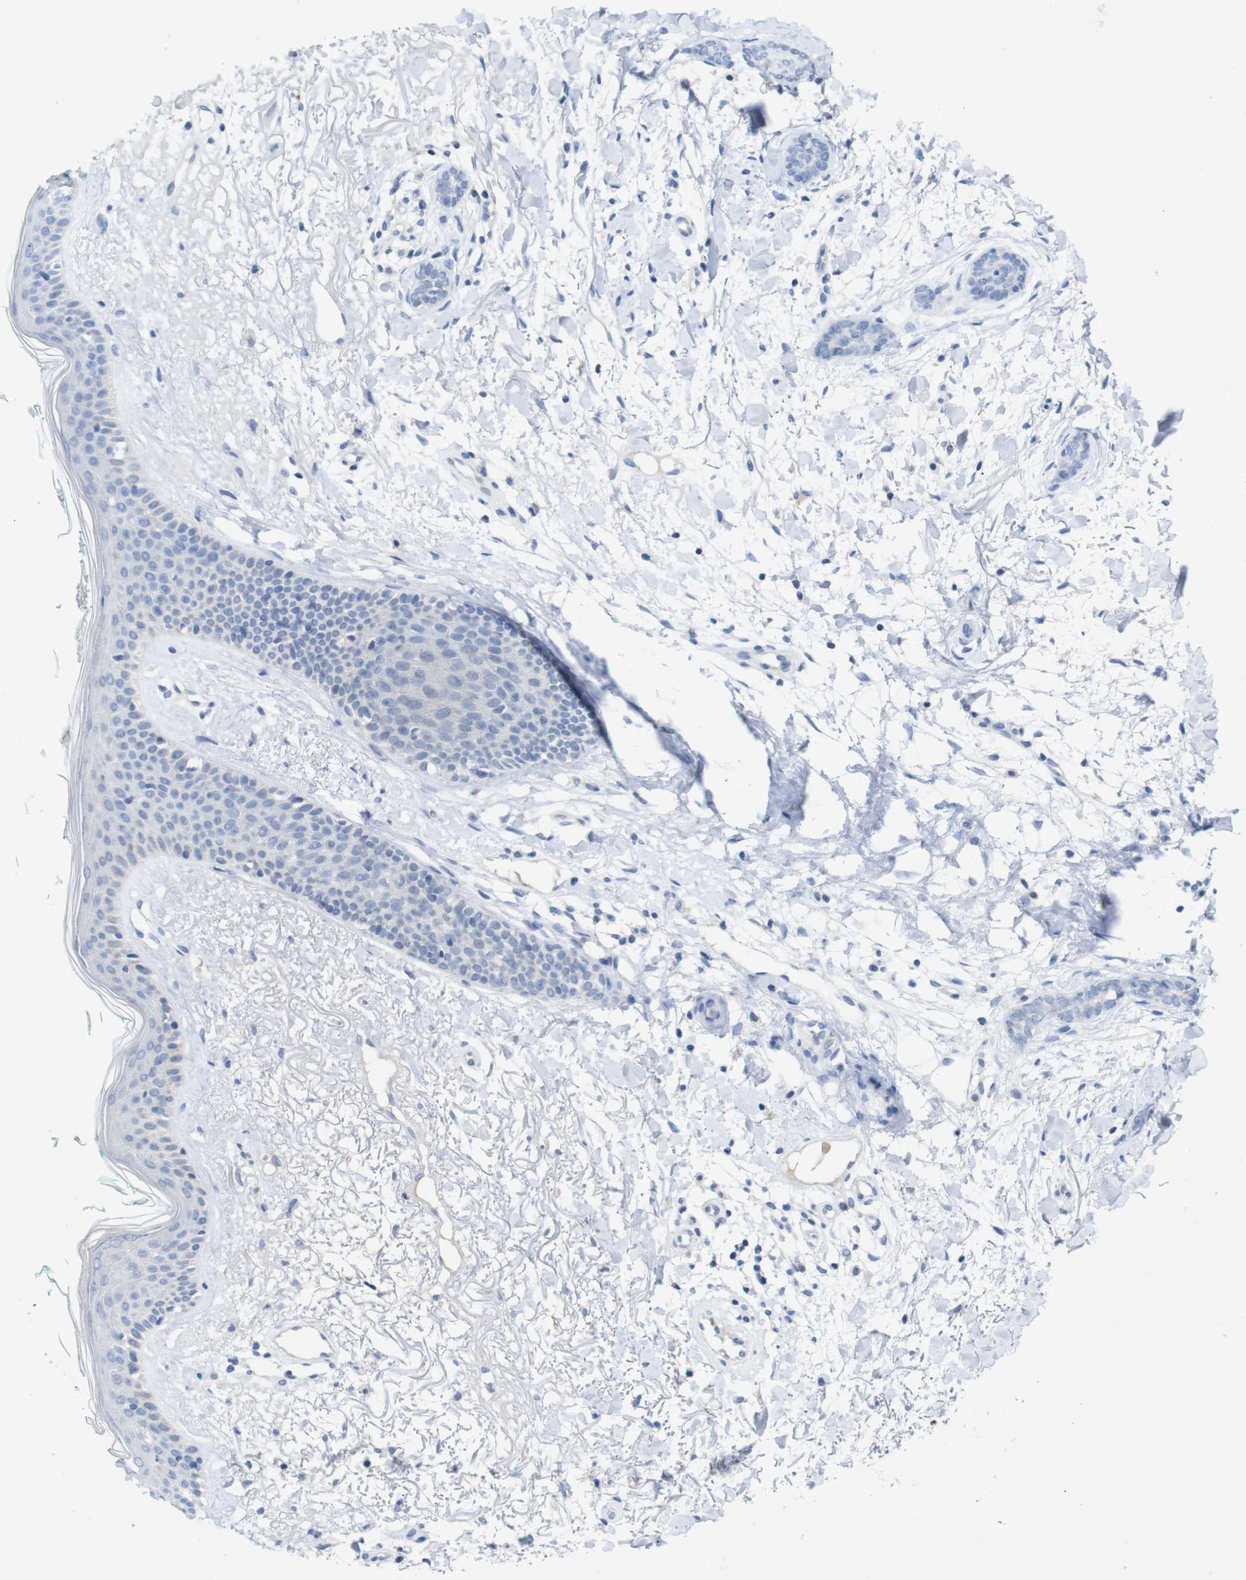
{"staining": {"intensity": "negative", "quantity": "none", "location": "none"}, "tissue": "skin cancer", "cell_type": "Tumor cells", "image_type": "cancer", "snomed": [{"axis": "morphology", "description": "Basal cell carcinoma"}, {"axis": "morphology", "description": "Adnexal tumor, benign"}, {"axis": "topography", "description": "Skin"}], "caption": "Tumor cells show no significant positivity in skin cancer.", "gene": "SLAMF7", "patient": {"sex": "female", "age": 42}}